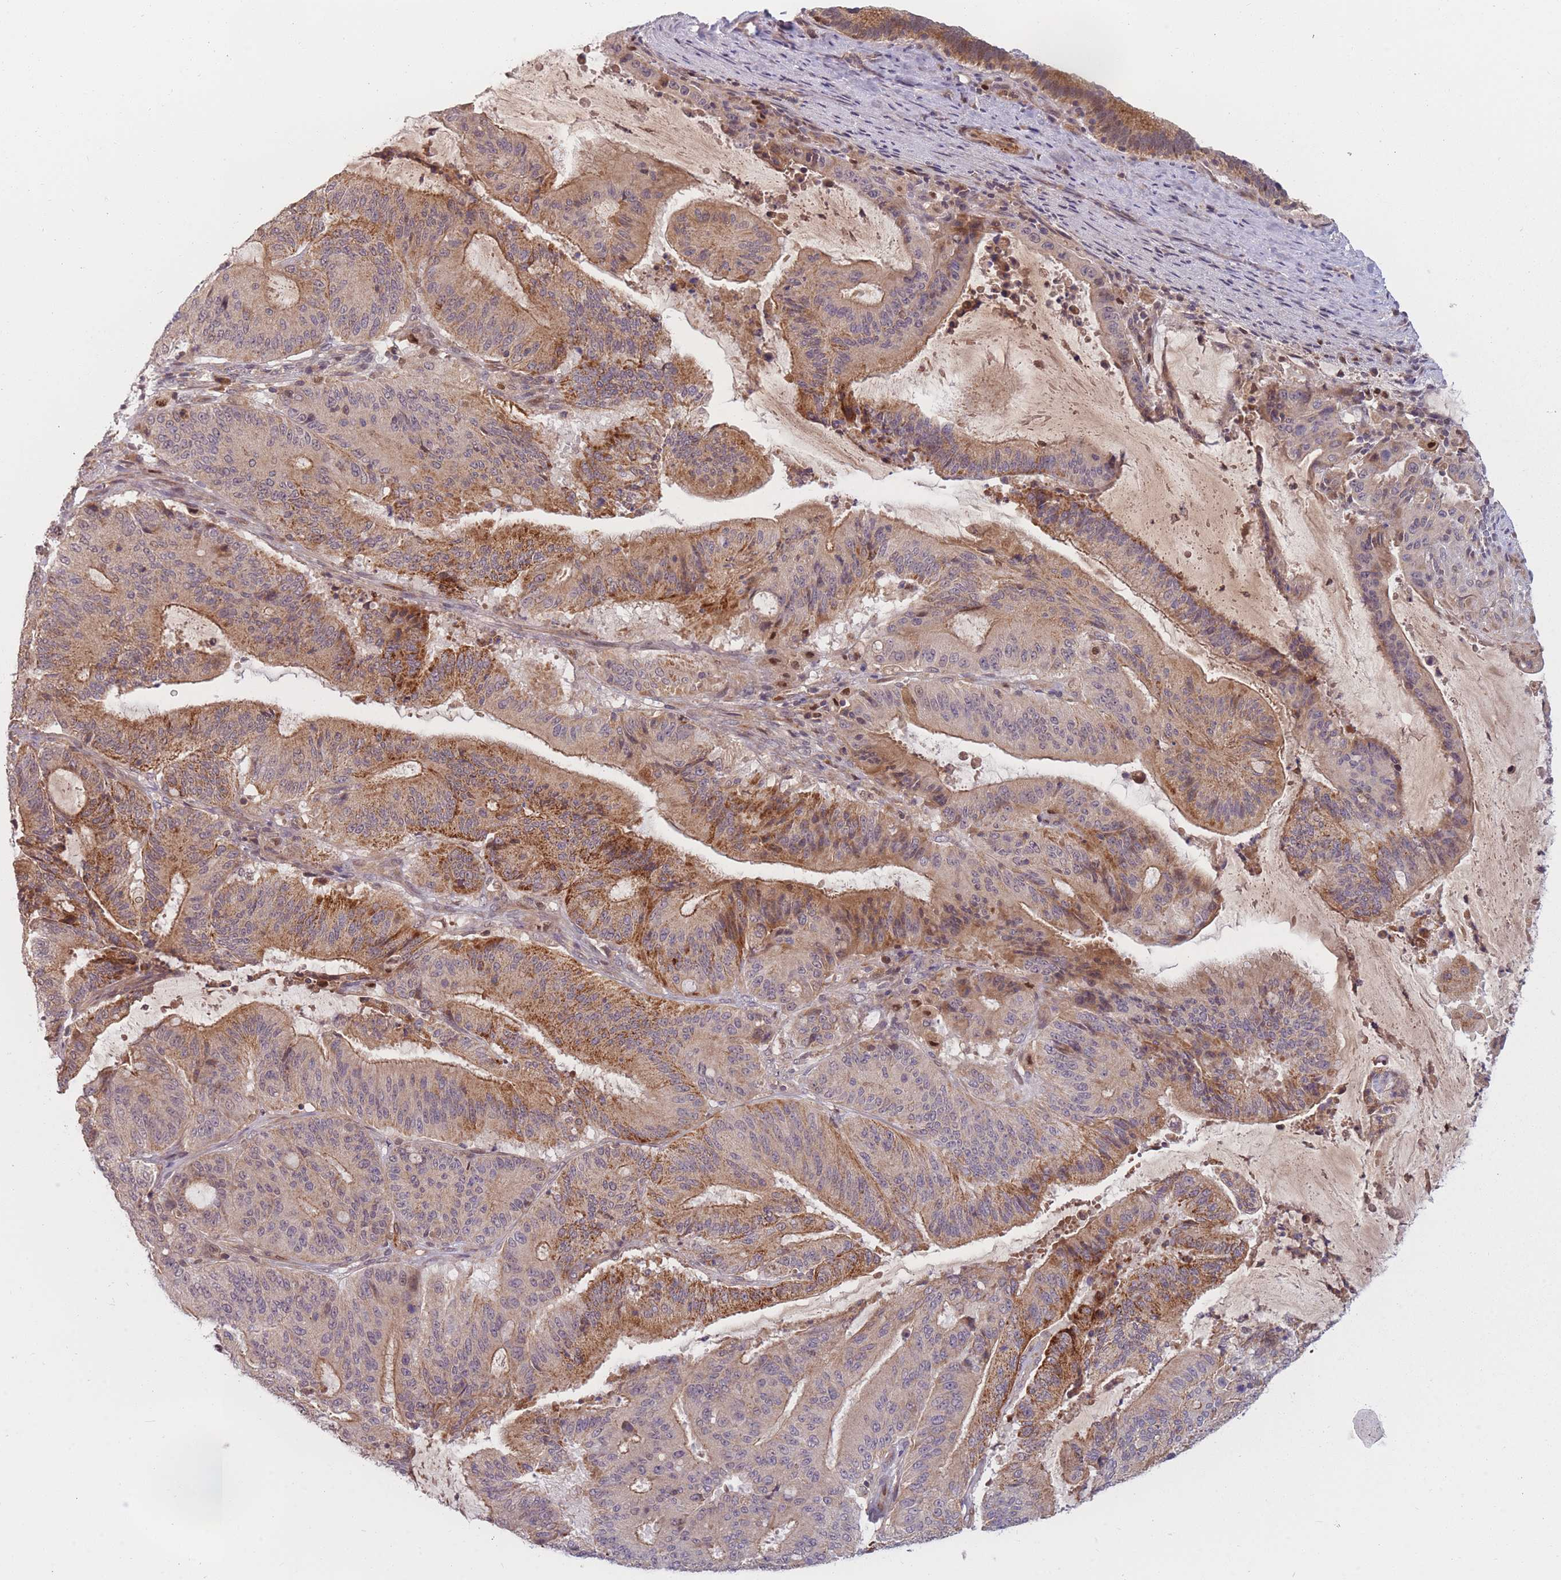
{"staining": {"intensity": "moderate", "quantity": "25%-75%", "location": "cytoplasmic/membranous"}, "tissue": "liver cancer", "cell_type": "Tumor cells", "image_type": "cancer", "snomed": [{"axis": "morphology", "description": "Normal tissue, NOS"}, {"axis": "morphology", "description": "Cholangiocarcinoma"}, {"axis": "topography", "description": "Liver"}, {"axis": "topography", "description": "Peripheral nerve tissue"}], "caption": "Tumor cells exhibit medium levels of moderate cytoplasmic/membranous expression in approximately 25%-75% of cells in liver cholangiocarcinoma.", "gene": "FAM153A", "patient": {"sex": "female", "age": 73}}